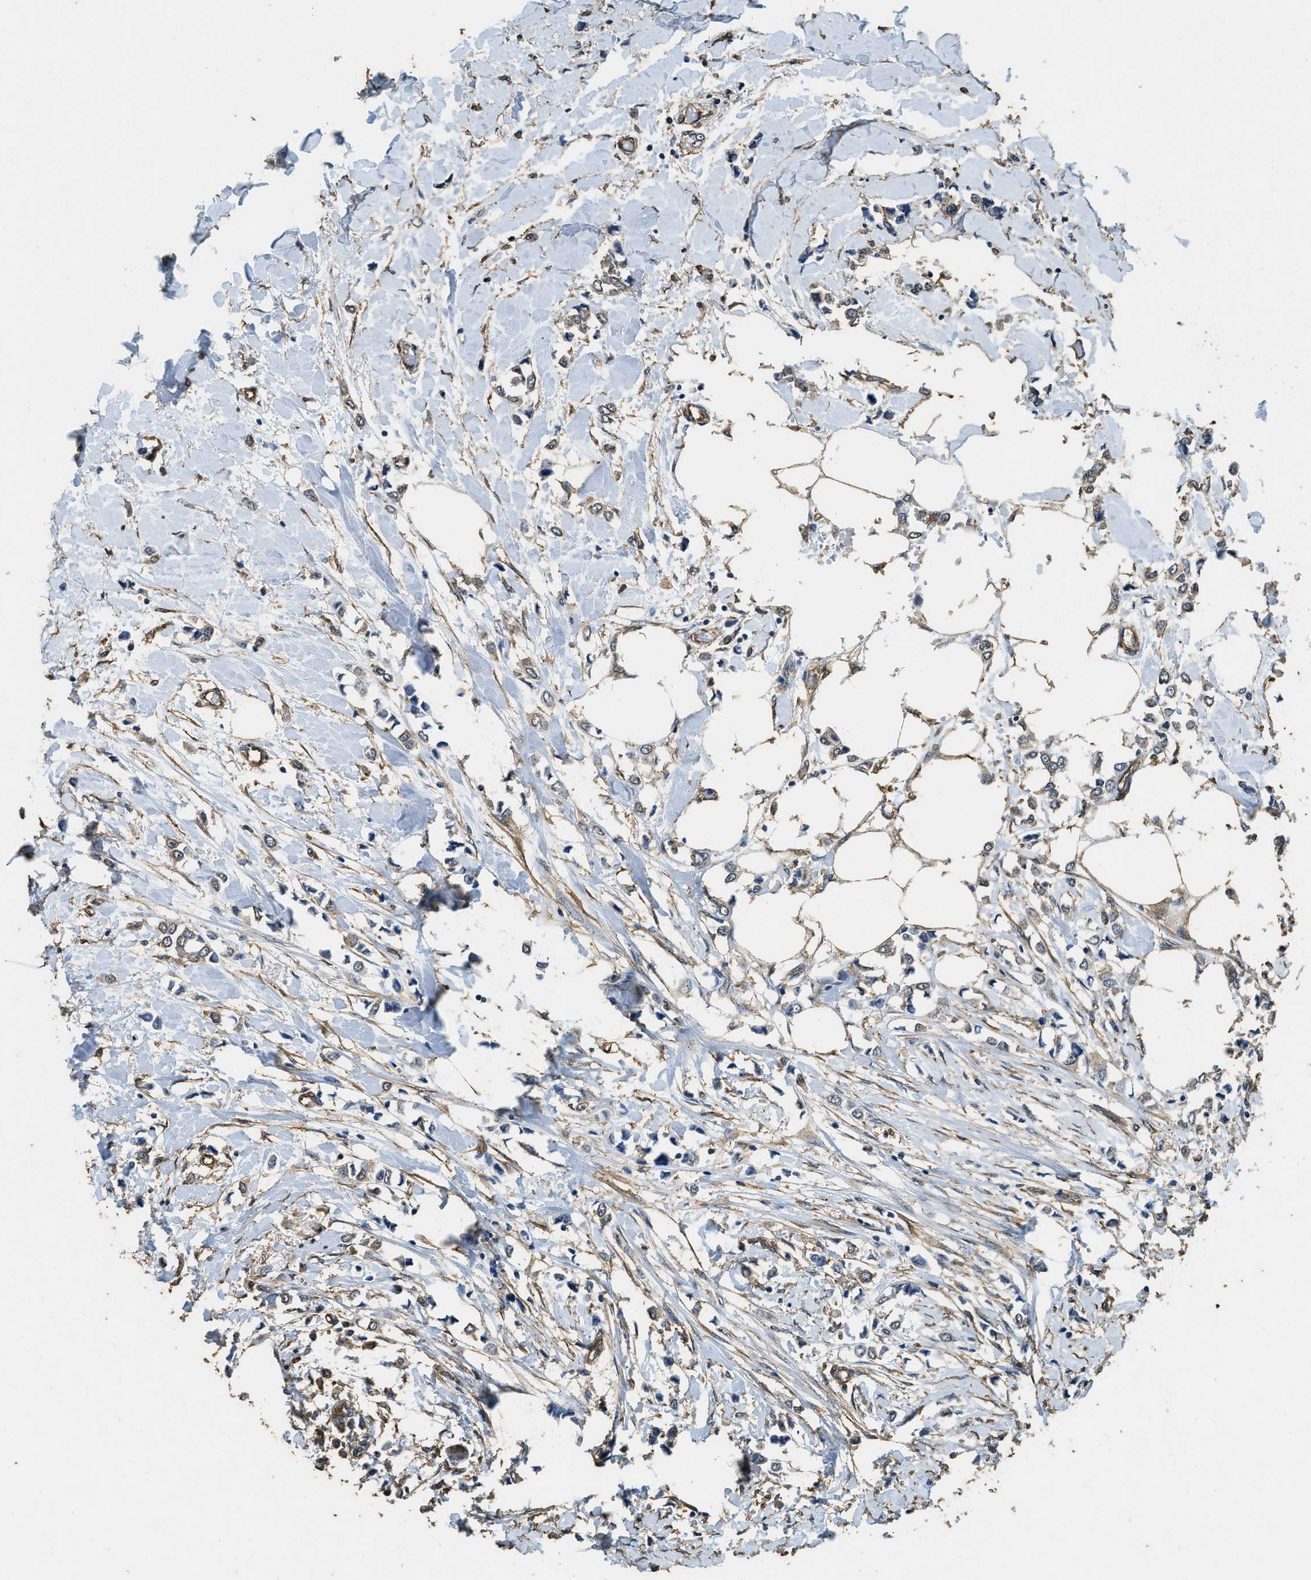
{"staining": {"intensity": "weak", "quantity": "<25%", "location": "cytoplasmic/membranous"}, "tissue": "breast cancer", "cell_type": "Tumor cells", "image_type": "cancer", "snomed": [{"axis": "morphology", "description": "Lobular carcinoma"}, {"axis": "topography", "description": "Breast"}], "caption": "Lobular carcinoma (breast) stained for a protein using IHC exhibits no expression tumor cells.", "gene": "MIB1", "patient": {"sex": "female", "age": 51}}